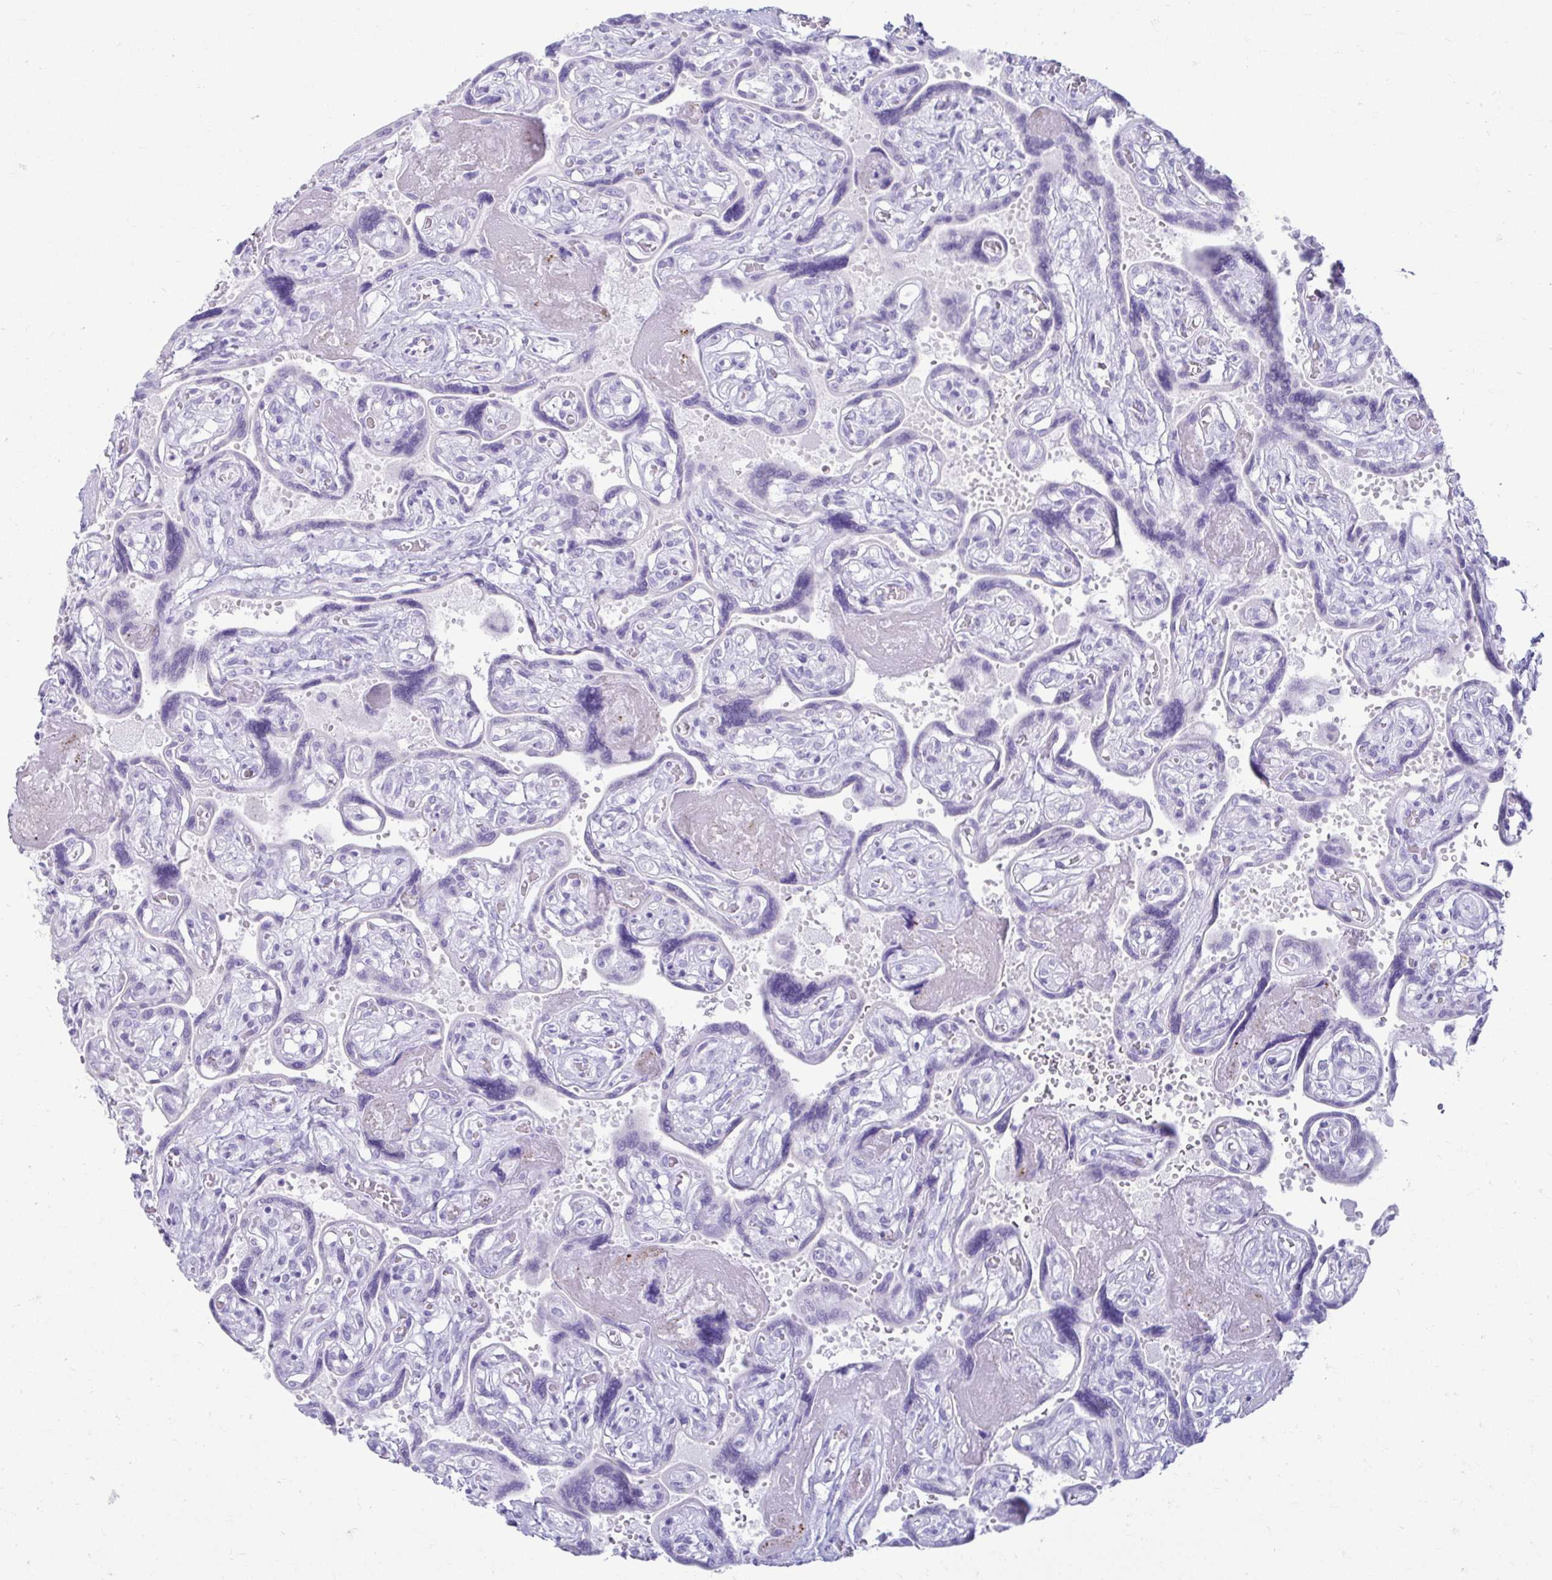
{"staining": {"intensity": "negative", "quantity": "none", "location": "none"}, "tissue": "placenta", "cell_type": "Decidual cells", "image_type": "normal", "snomed": [{"axis": "morphology", "description": "Normal tissue, NOS"}, {"axis": "topography", "description": "Placenta"}], "caption": "DAB (3,3'-diaminobenzidine) immunohistochemical staining of normal placenta reveals no significant positivity in decidual cells. (Immunohistochemistry (ihc), brightfield microscopy, high magnification).", "gene": "ATP4B", "patient": {"sex": "female", "age": 32}}